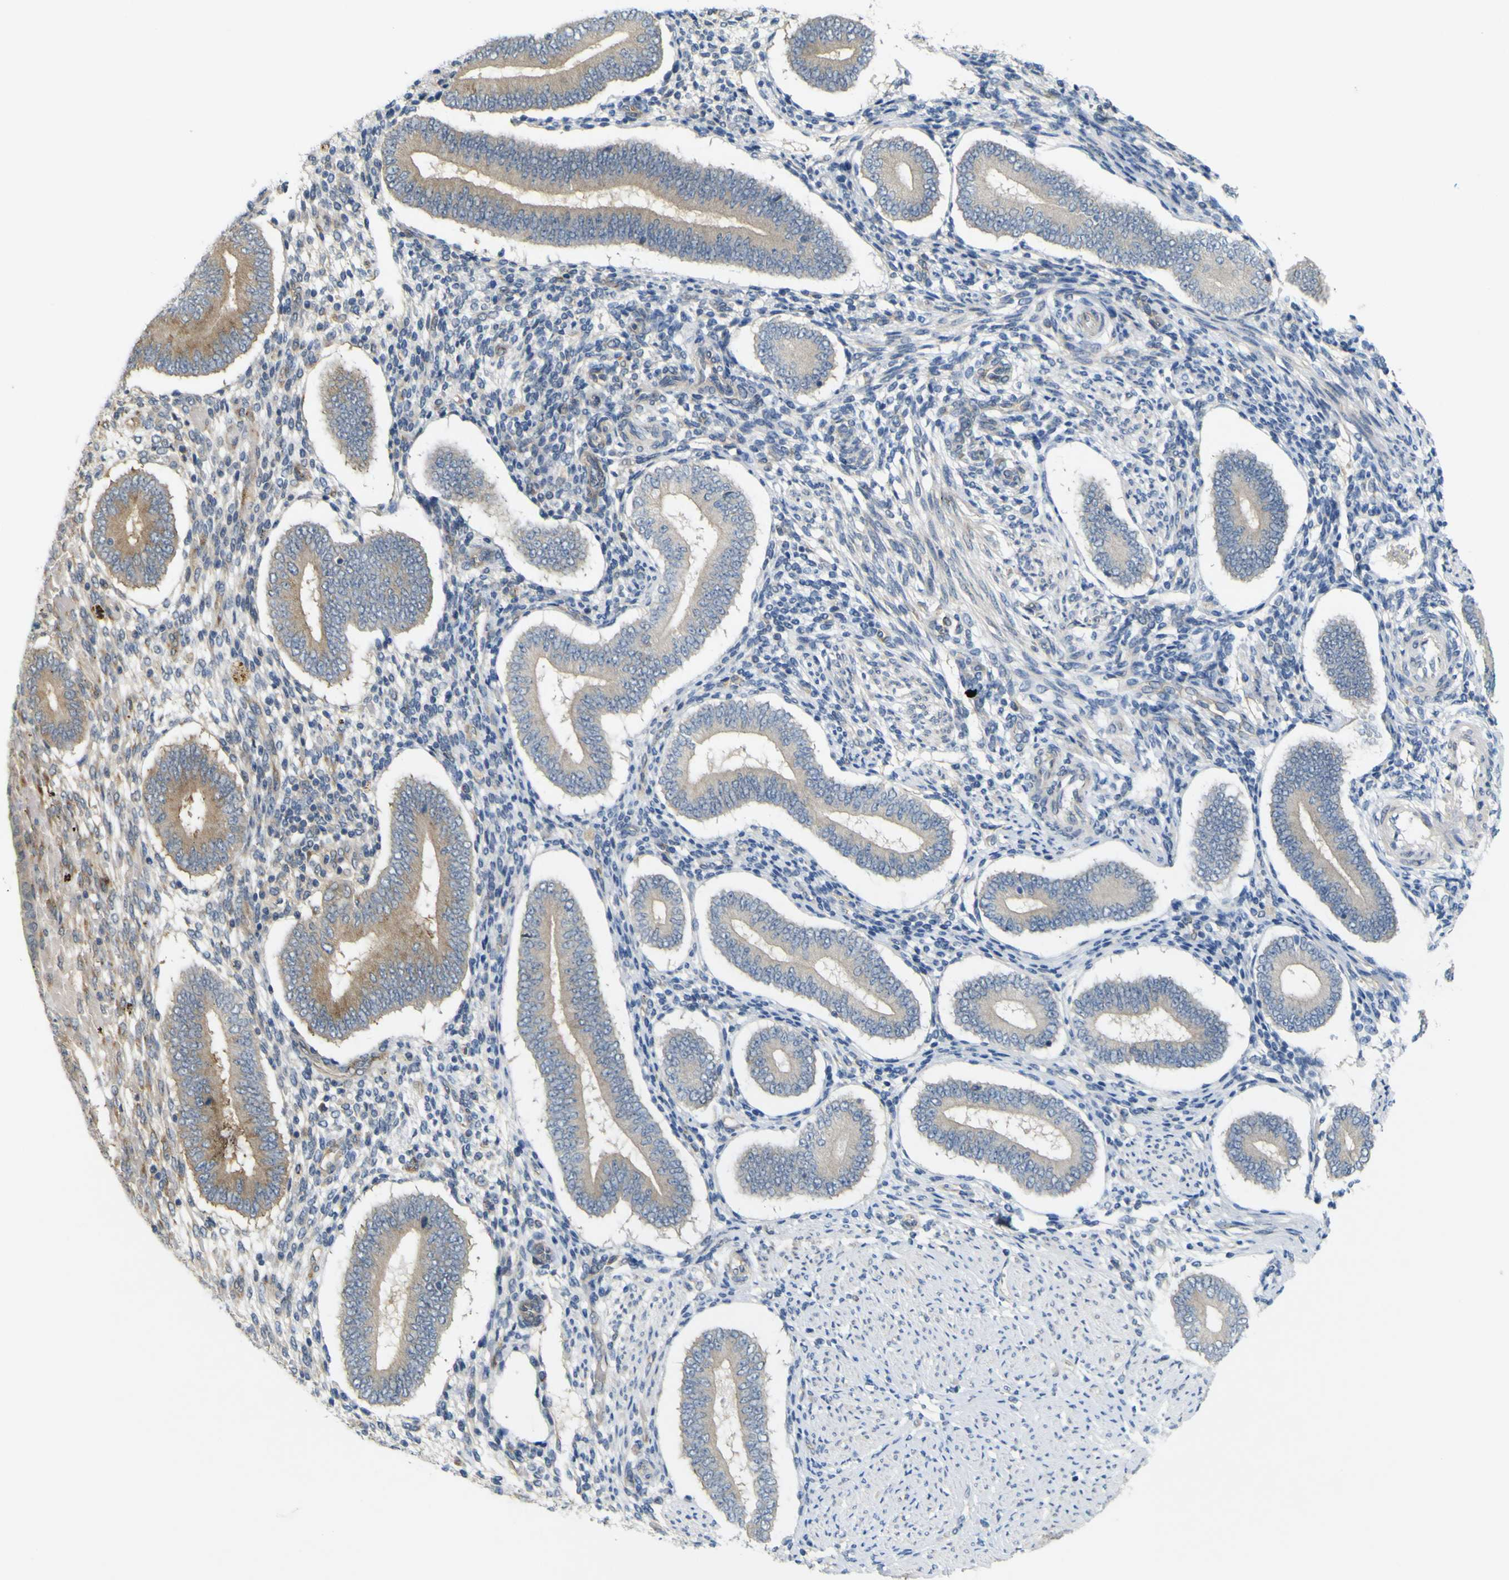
{"staining": {"intensity": "weak", "quantity": "<25%", "location": "cytoplasmic/membranous"}, "tissue": "endometrium", "cell_type": "Cells in endometrial stroma", "image_type": "normal", "snomed": [{"axis": "morphology", "description": "Normal tissue, NOS"}, {"axis": "topography", "description": "Endometrium"}], "caption": "Immunohistochemical staining of benign human endometrium exhibits no significant expression in cells in endometrial stroma.", "gene": "IGF2R", "patient": {"sex": "female", "age": 42}}